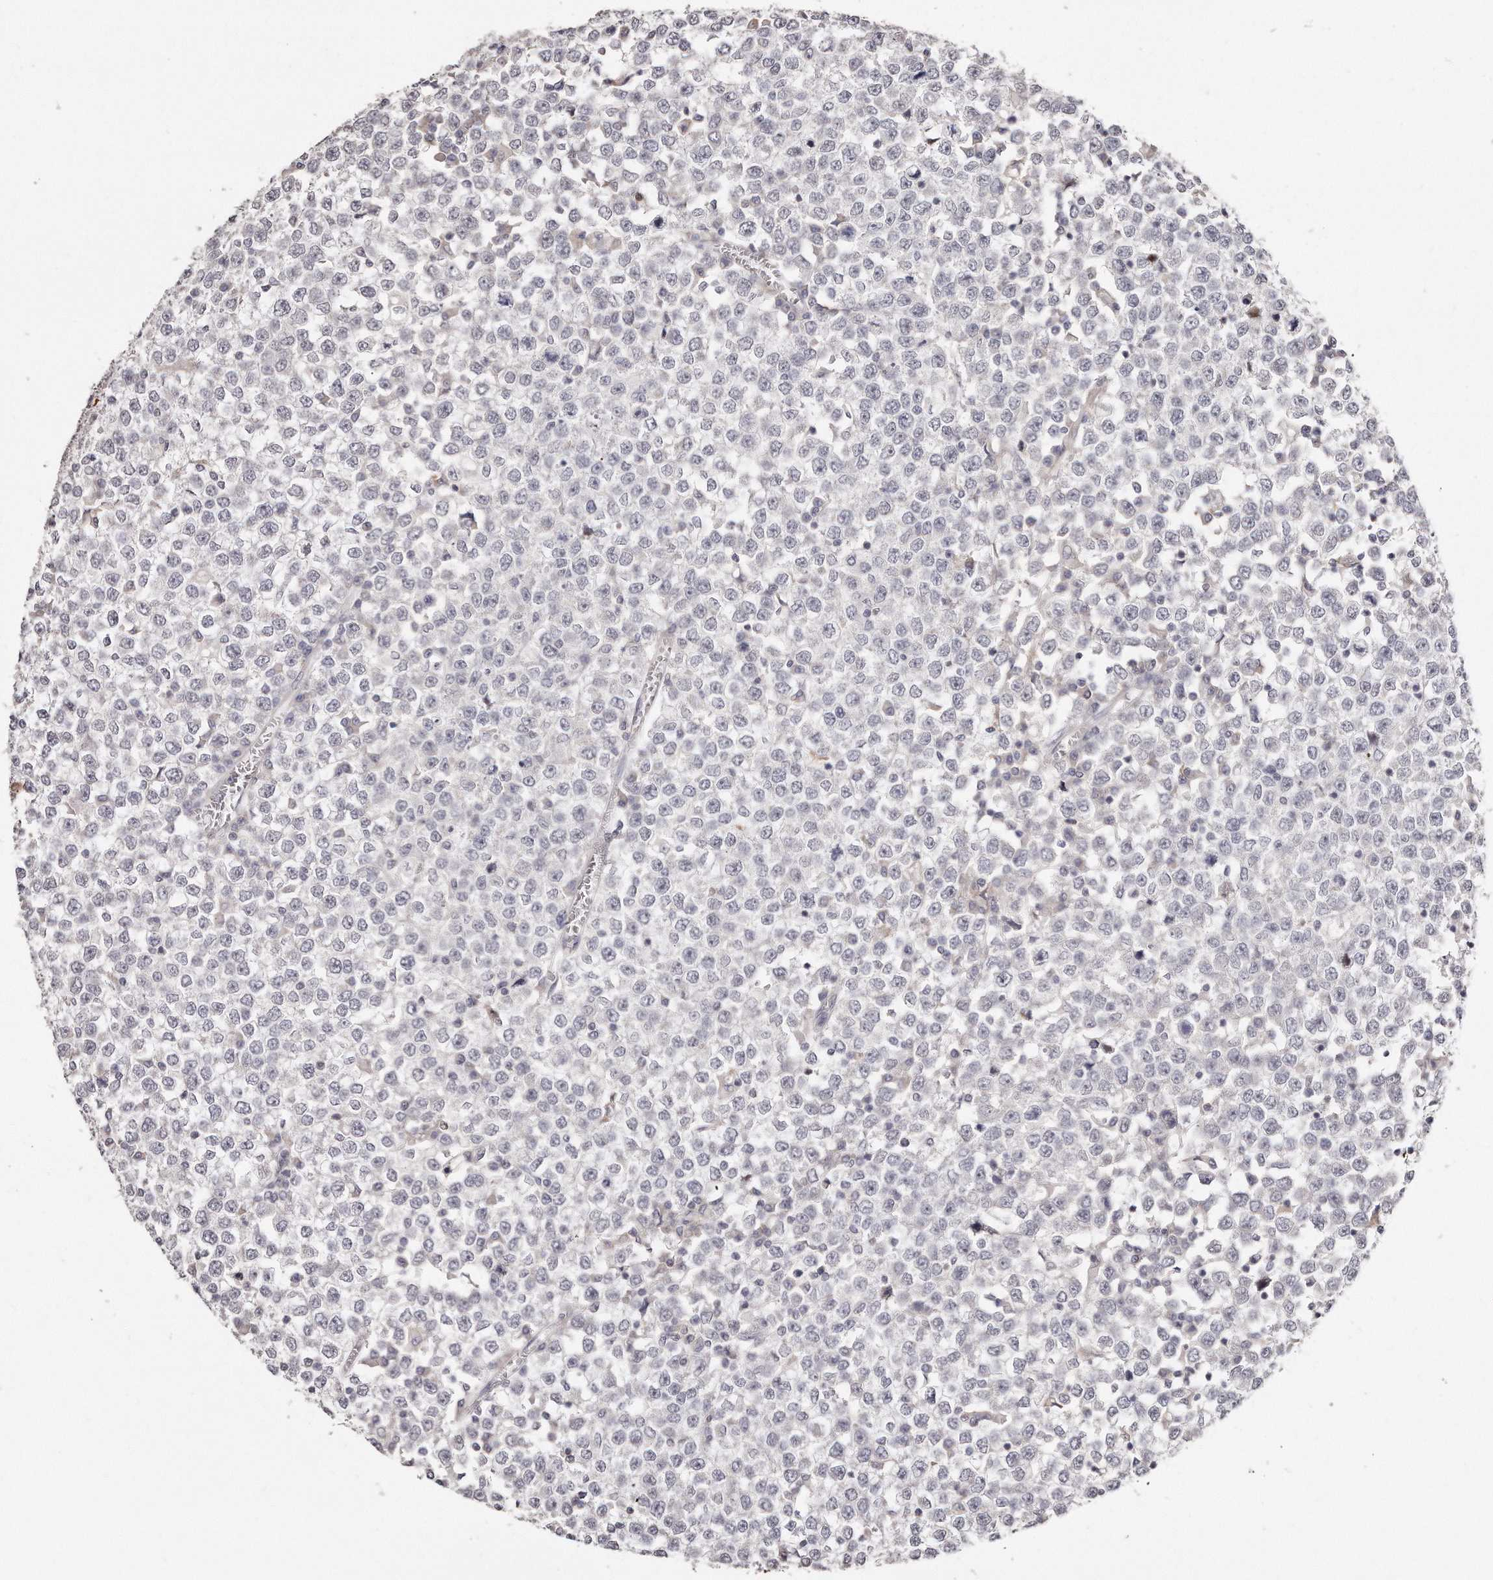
{"staining": {"intensity": "negative", "quantity": "none", "location": "none"}, "tissue": "testis cancer", "cell_type": "Tumor cells", "image_type": "cancer", "snomed": [{"axis": "morphology", "description": "Seminoma, NOS"}, {"axis": "topography", "description": "Testis"}], "caption": "DAB immunohistochemical staining of human testis seminoma shows no significant positivity in tumor cells. The staining was performed using DAB (3,3'-diaminobenzidine) to visualize the protein expression in brown, while the nuclei were stained in blue with hematoxylin (Magnification: 20x).", "gene": "TTLL4", "patient": {"sex": "male", "age": 65}}